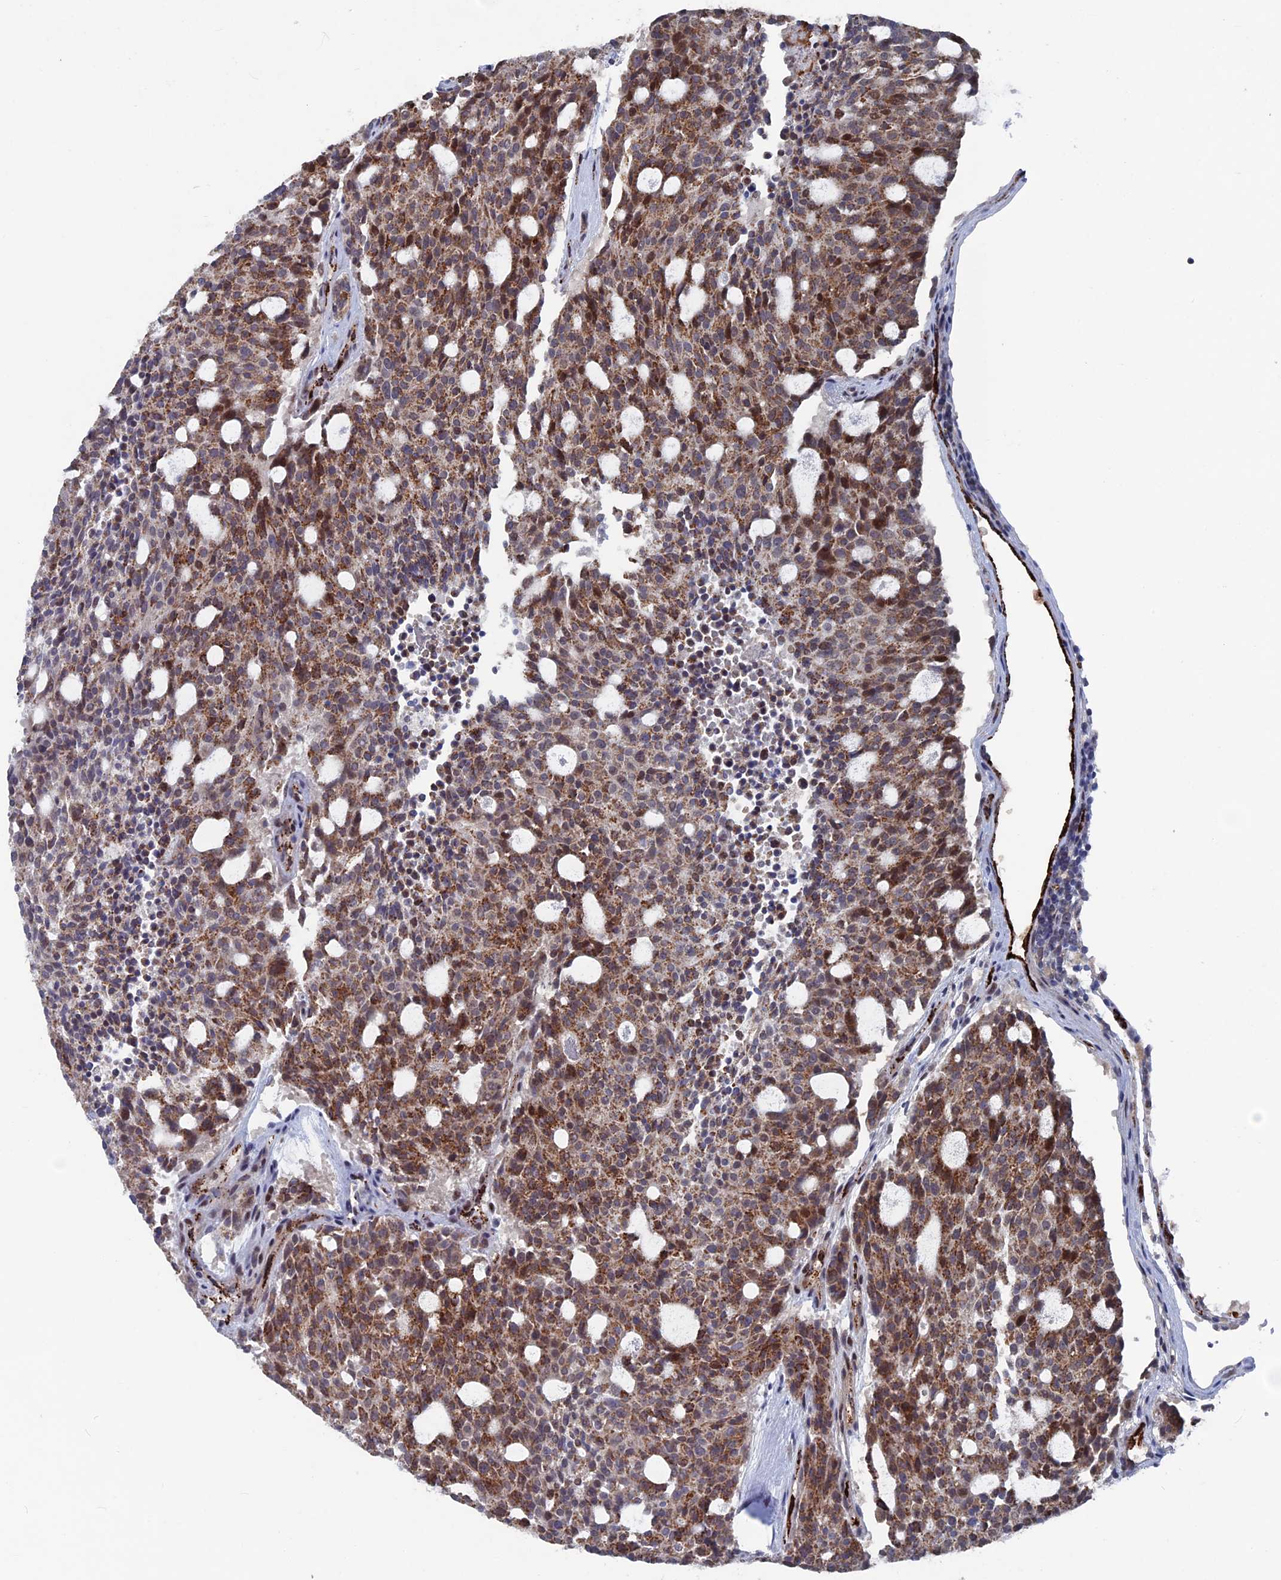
{"staining": {"intensity": "moderate", "quantity": ">75%", "location": "cytoplasmic/membranous,nuclear"}, "tissue": "carcinoid", "cell_type": "Tumor cells", "image_type": "cancer", "snomed": [{"axis": "morphology", "description": "Carcinoid, malignant, NOS"}, {"axis": "topography", "description": "Pancreas"}], "caption": "The image reveals immunohistochemical staining of malignant carcinoid. There is moderate cytoplasmic/membranous and nuclear staining is appreciated in about >75% of tumor cells. (DAB IHC, brown staining for protein, blue staining for nuclei).", "gene": "SH3D21", "patient": {"sex": "female", "age": 54}}